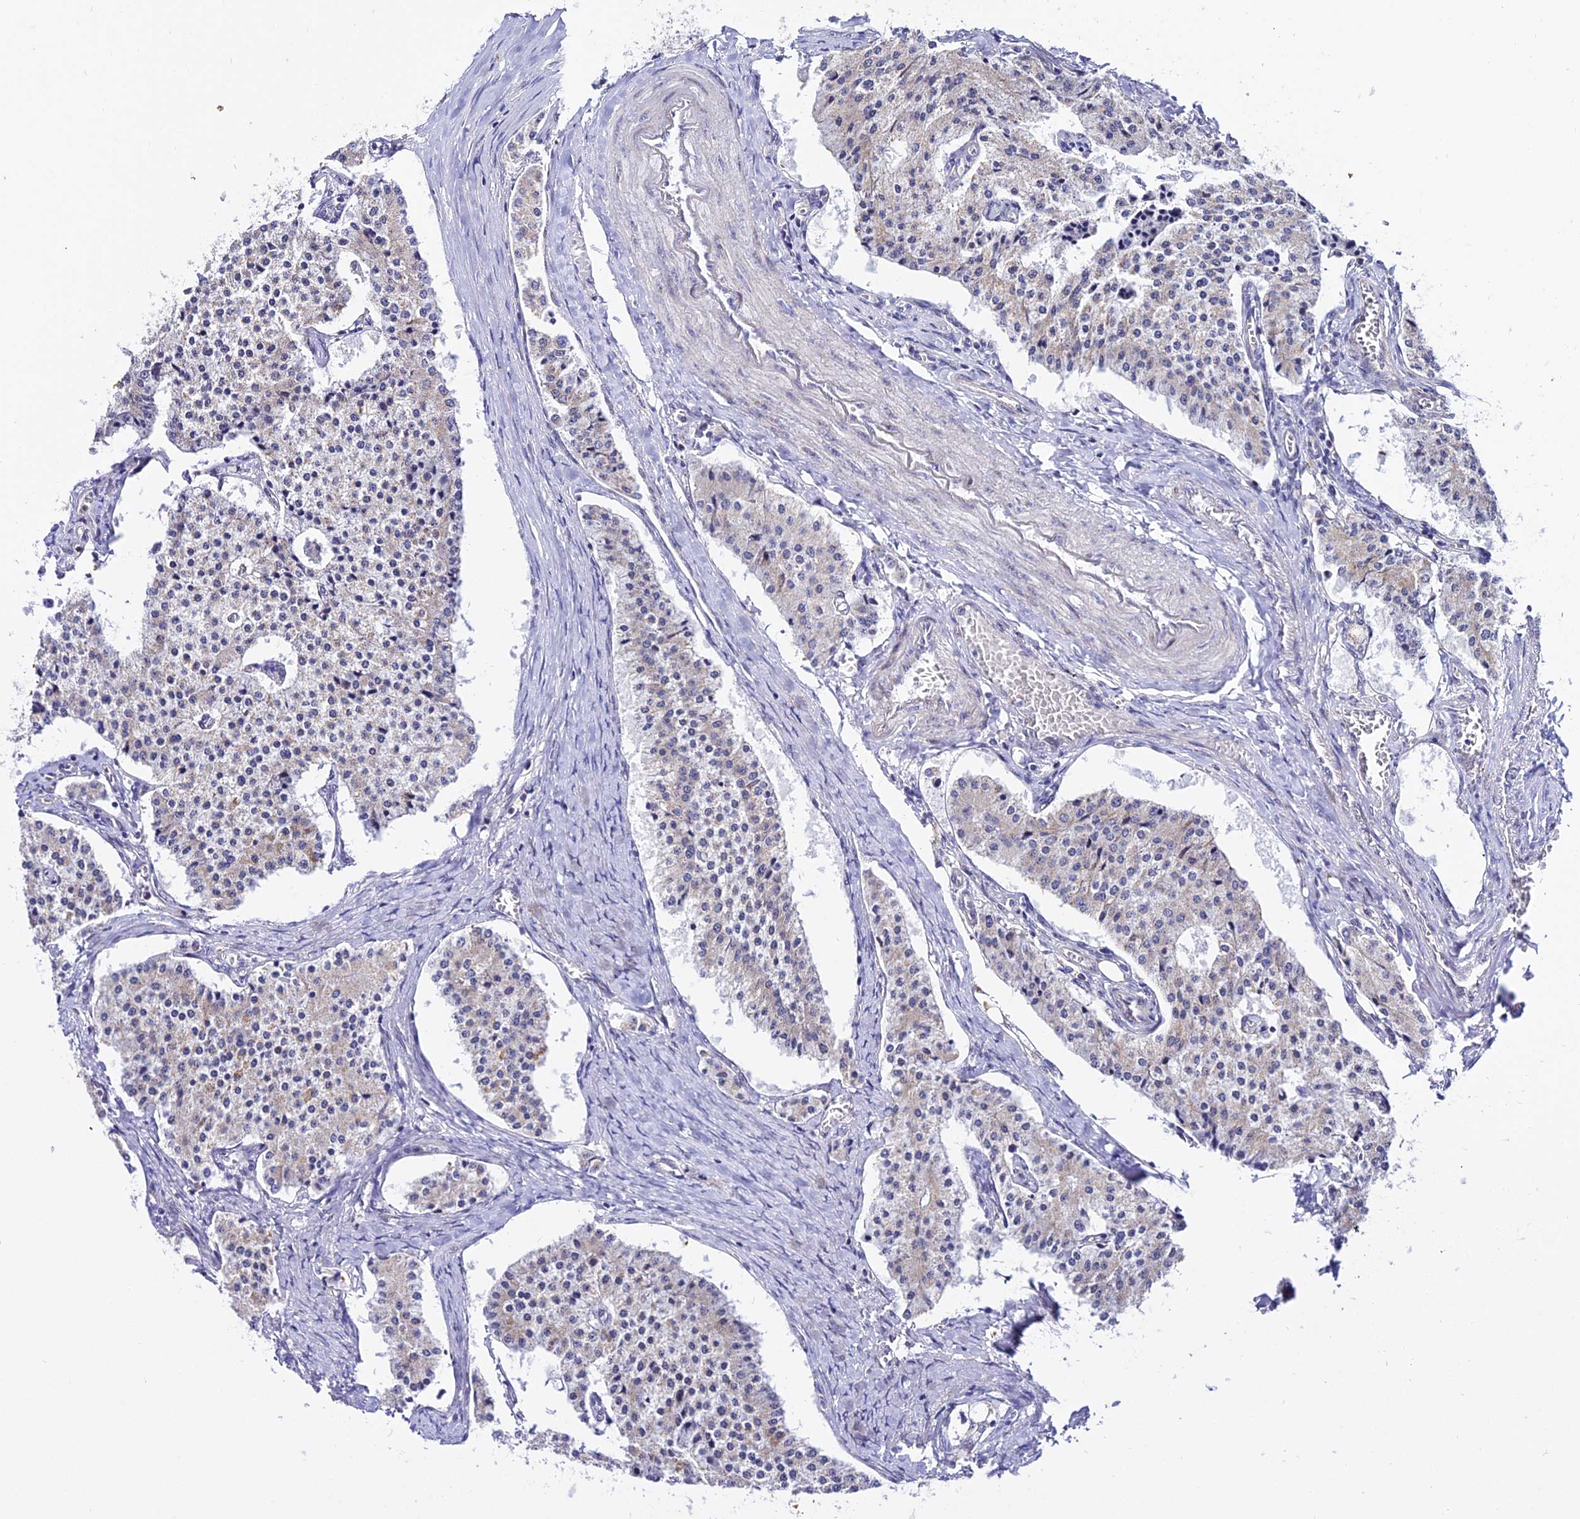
{"staining": {"intensity": "negative", "quantity": "none", "location": "none"}, "tissue": "carcinoid", "cell_type": "Tumor cells", "image_type": "cancer", "snomed": [{"axis": "morphology", "description": "Carcinoid, malignant, NOS"}, {"axis": "topography", "description": "Colon"}], "caption": "Photomicrograph shows no protein staining in tumor cells of carcinoid tissue.", "gene": "ATP5PB", "patient": {"sex": "female", "age": 52}}